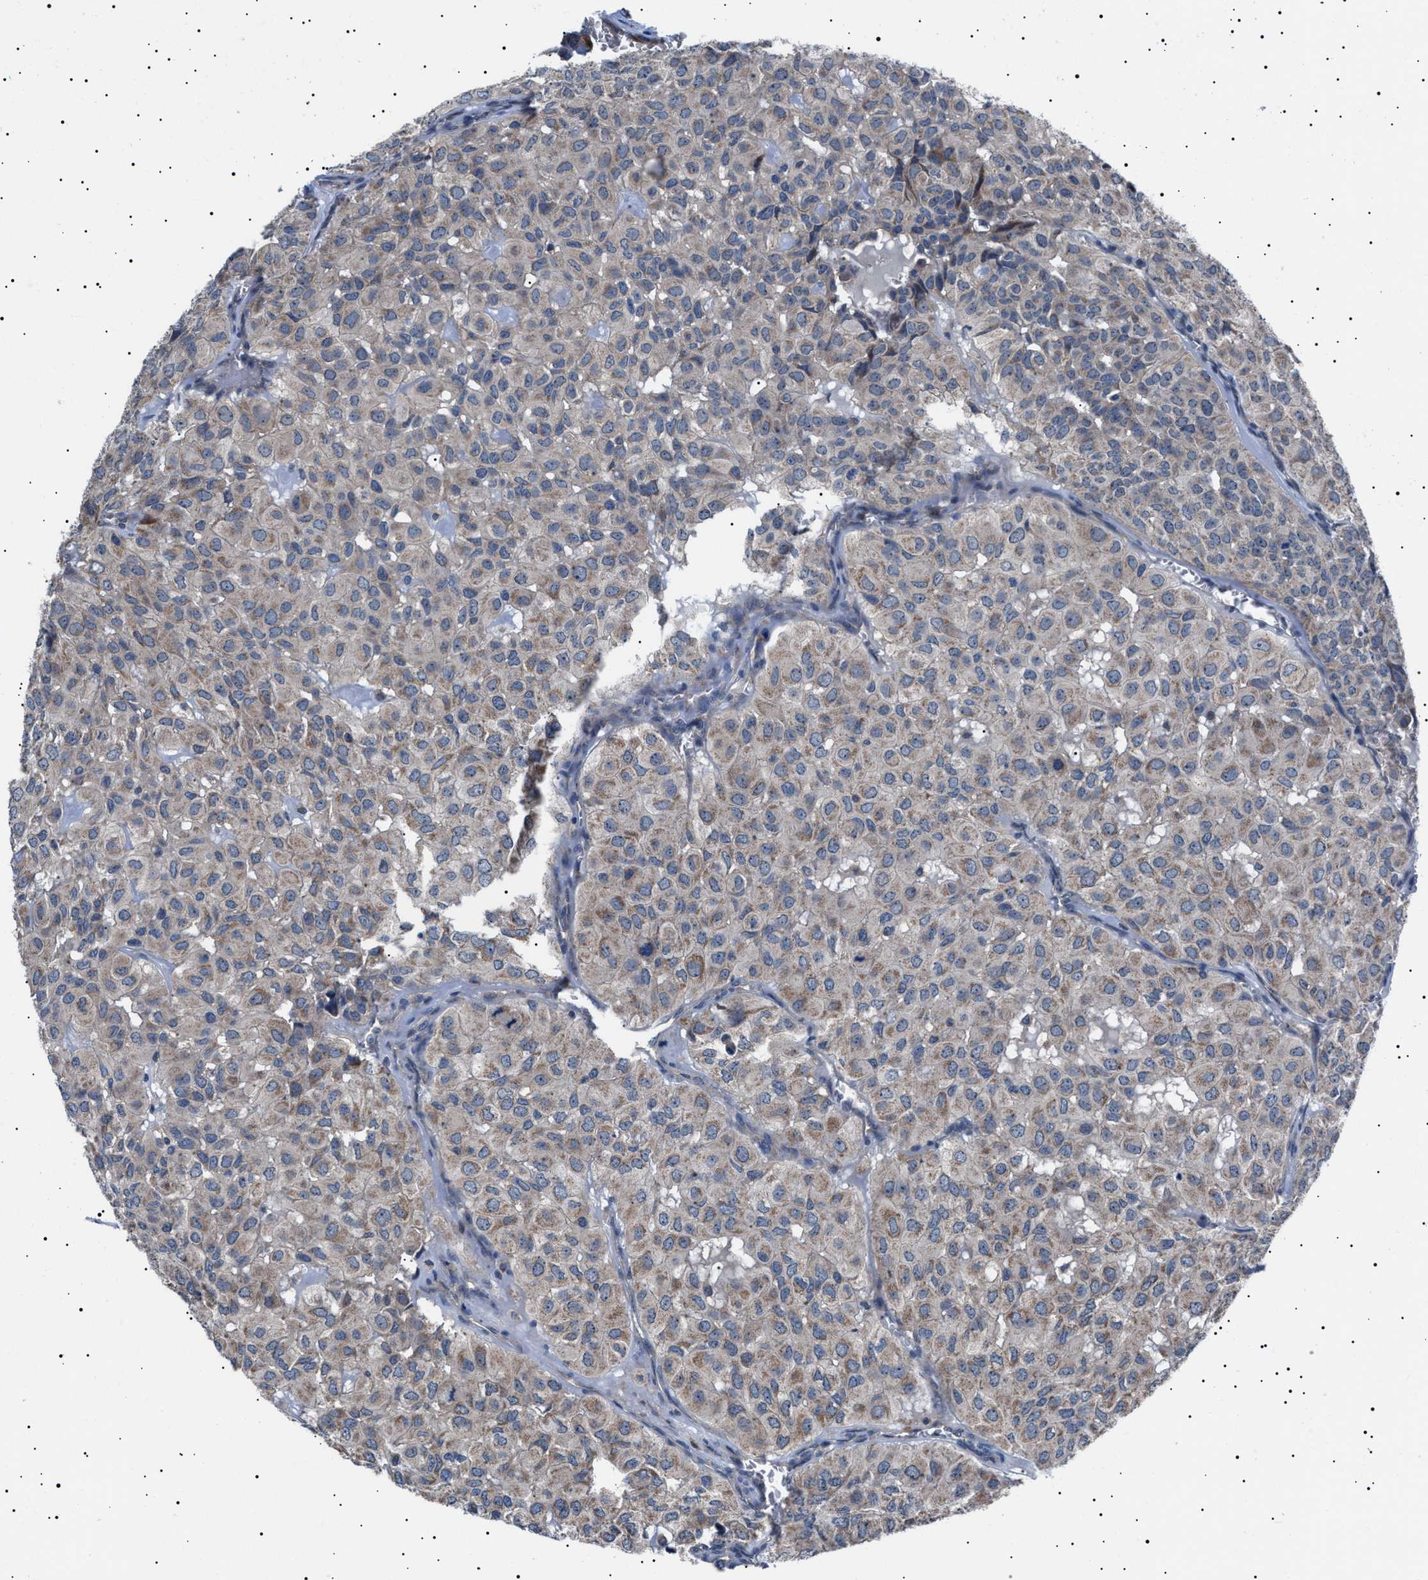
{"staining": {"intensity": "weak", "quantity": "25%-75%", "location": "cytoplasmic/membranous"}, "tissue": "head and neck cancer", "cell_type": "Tumor cells", "image_type": "cancer", "snomed": [{"axis": "morphology", "description": "Adenocarcinoma, NOS"}, {"axis": "topography", "description": "Salivary gland, NOS"}, {"axis": "topography", "description": "Head-Neck"}], "caption": "Protein staining of adenocarcinoma (head and neck) tissue exhibits weak cytoplasmic/membranous staining in about 25%-75% of tumor cells.", "gene": "PTRH1", "patient": {"sex": "female", "age": 76}}